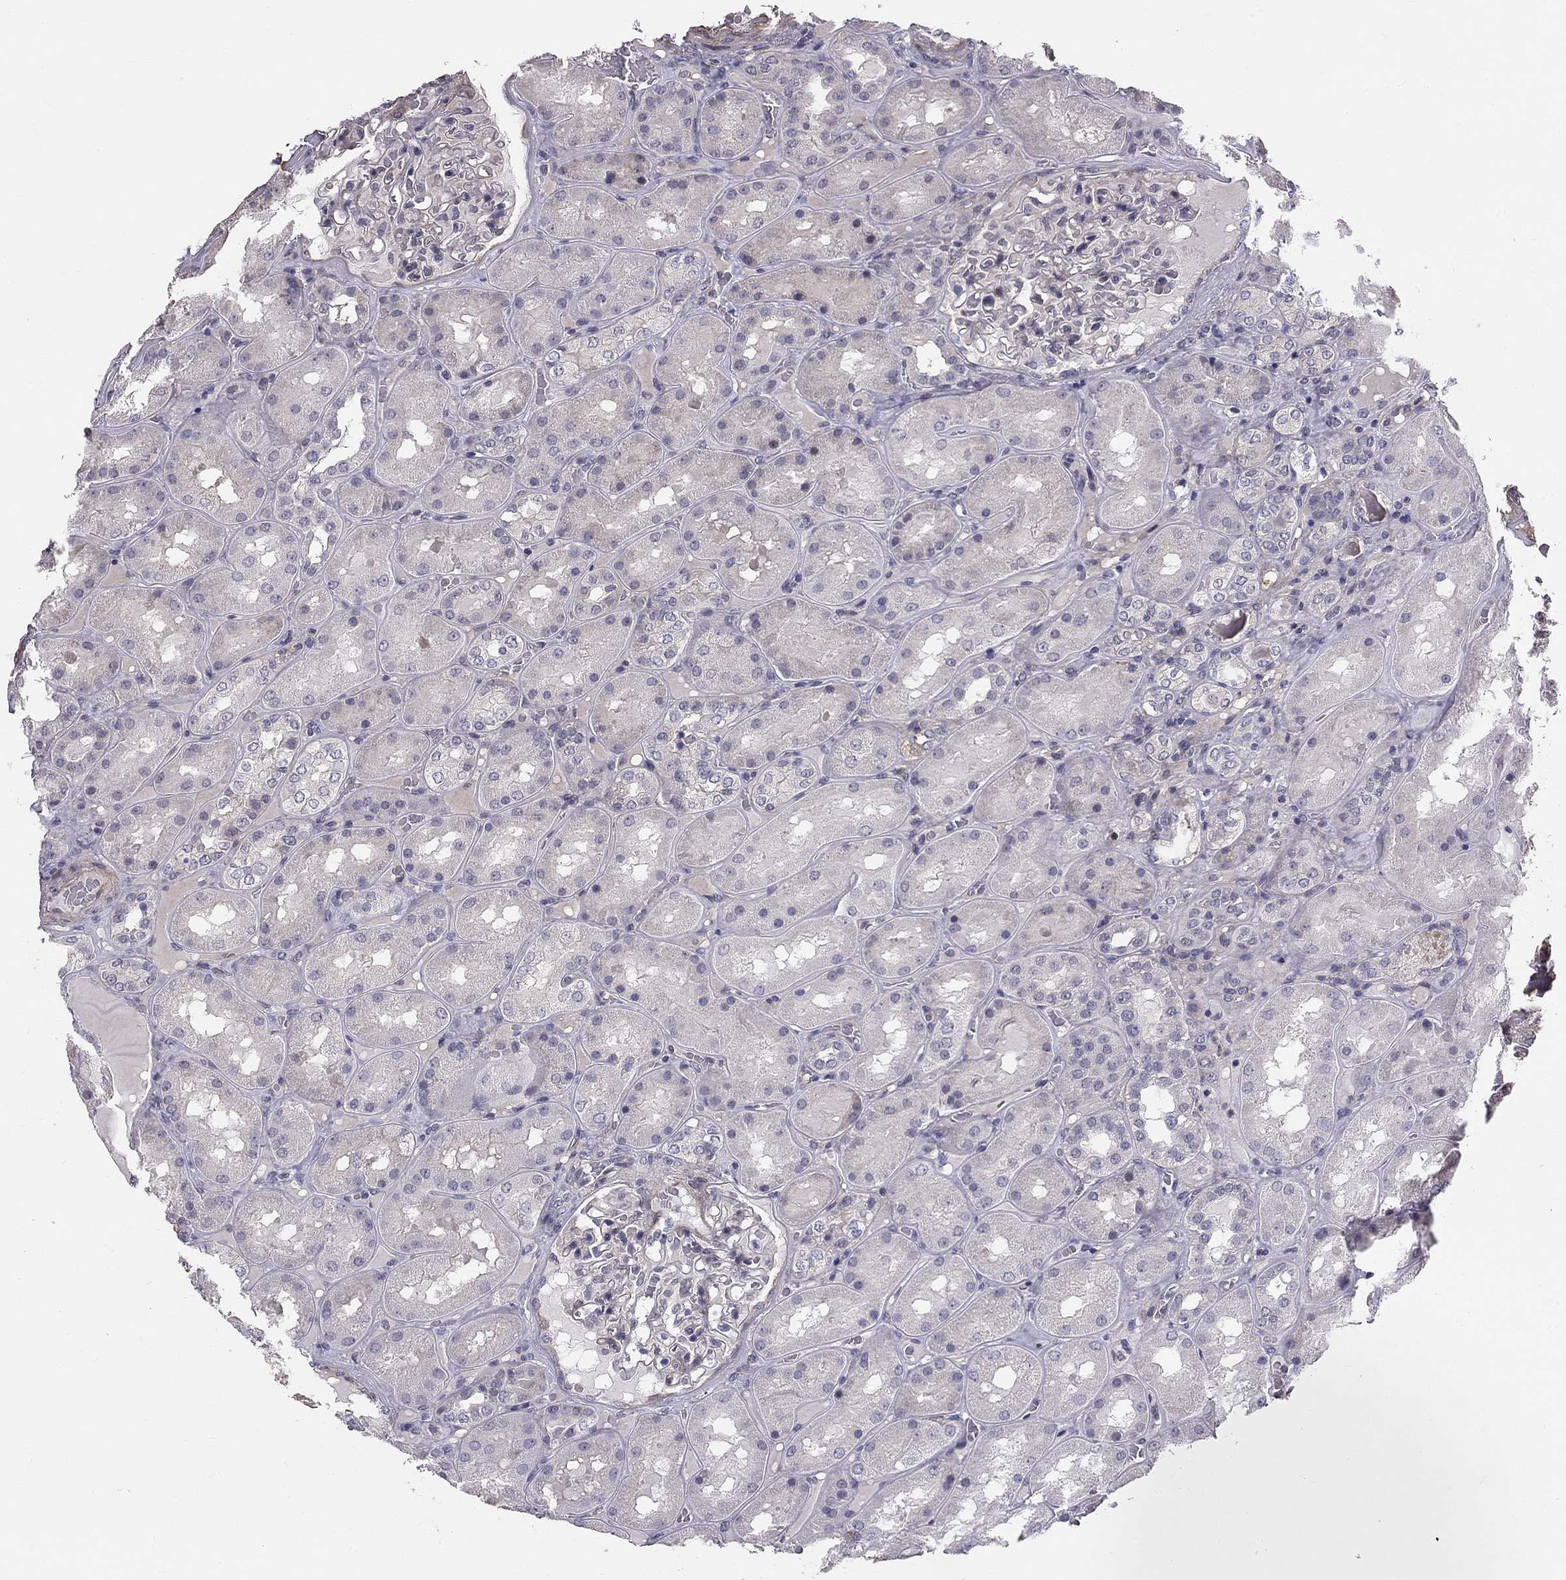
{"staining": {"intensity": "negative", "quantity": "none", "location": "none"}, "tissue": "kidney", "cell_type": "Cells in glomeruli", "image_type": "normal", "snomed": [{"axis": "morphology", "description": "Normal tissue, NOS"}, {"axis": "topography", "description": "Kidney"}], "caption": "Micrograph shows no significant protein expression in cells in glomeruli of normal kidney. The staining was performed using DAB (3,3'-diaminobenzidine) to visualize the protein expression in brown, while the nuclei were stained in blue with hematoxylin (Magnification: 20x).", "gene": "GJB4", "patient": {"sex": "male", "age": 73}}